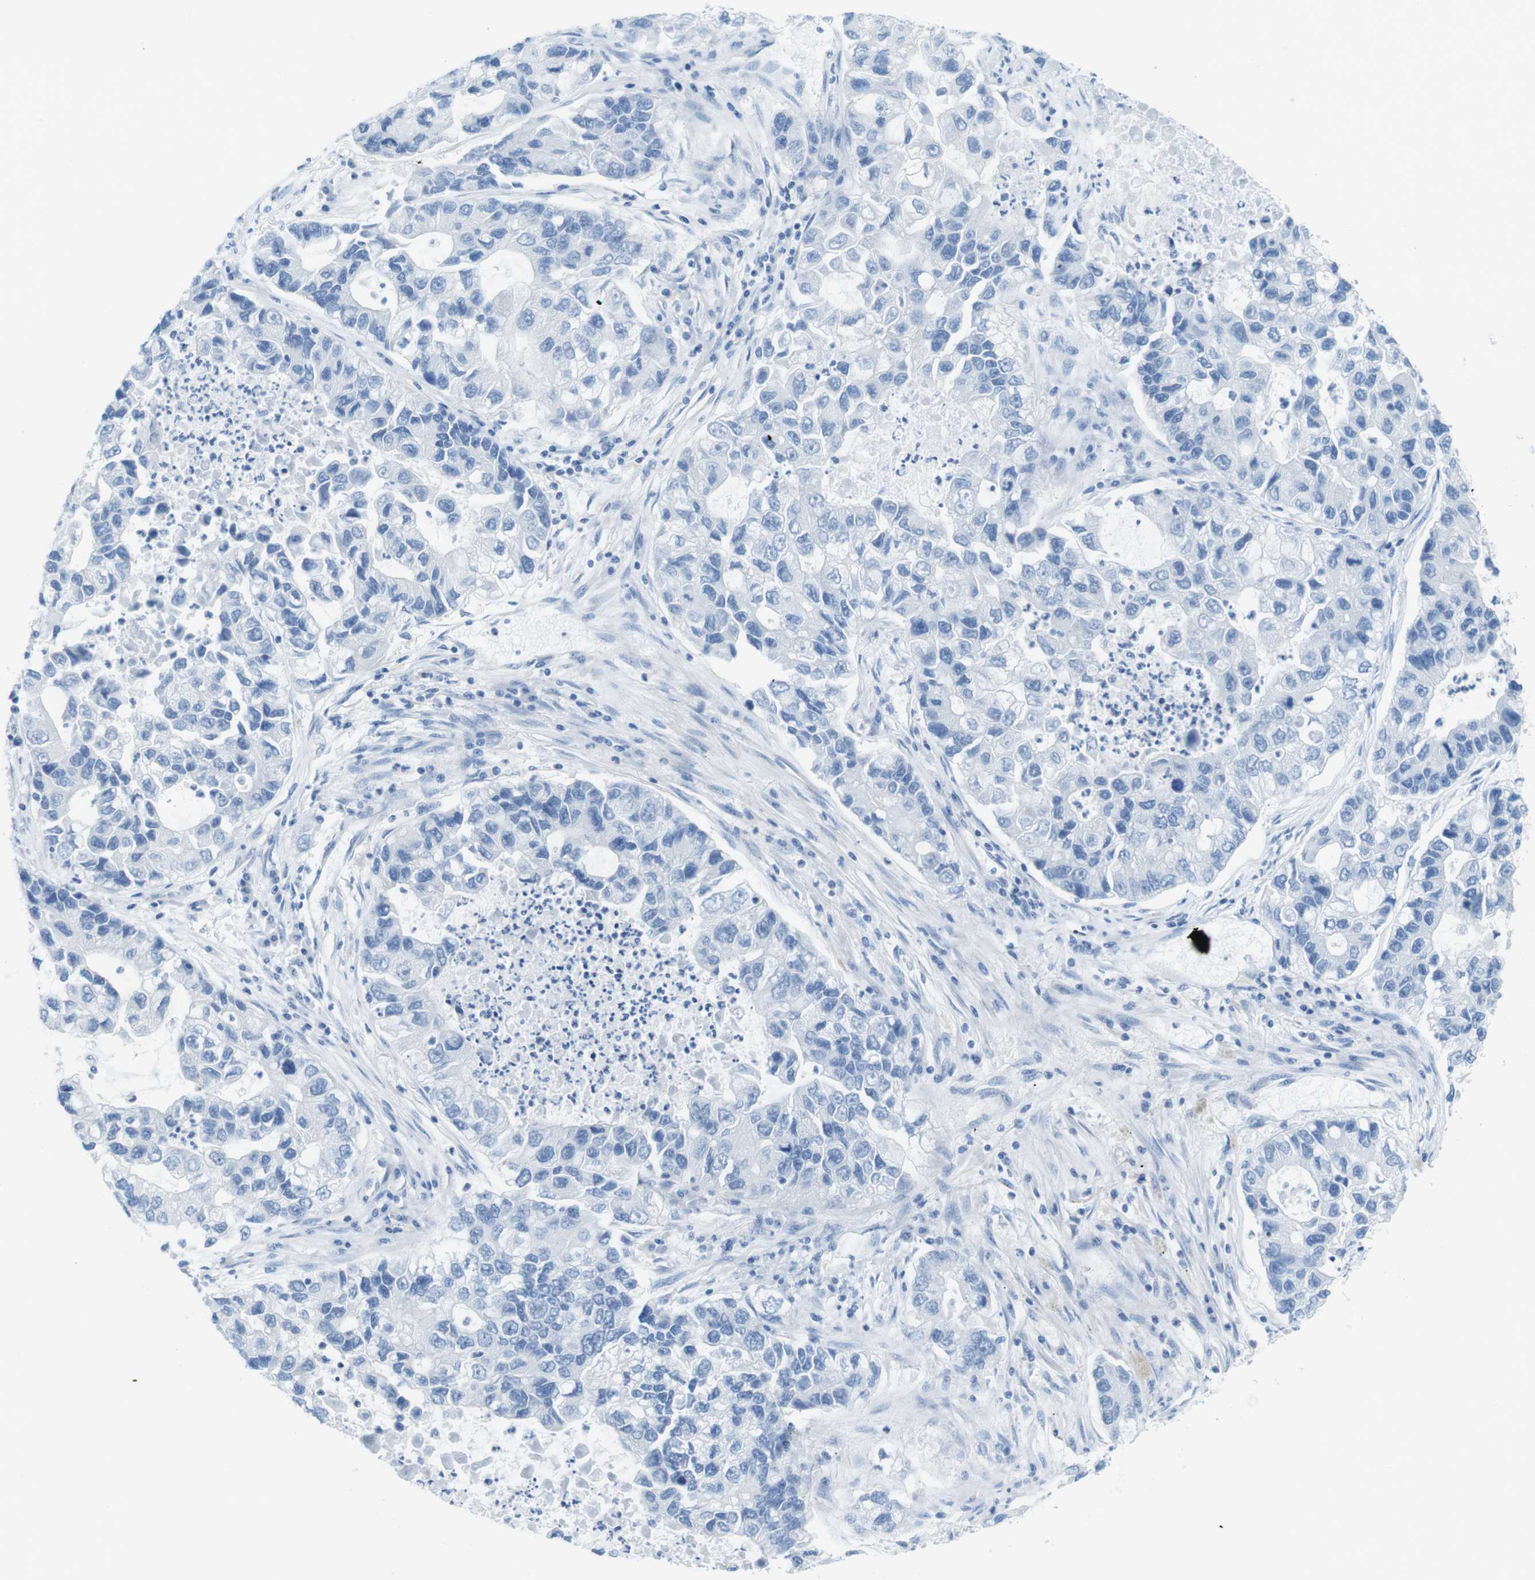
{"staining": {"intensity": "negative", "quantity": "none", "location": "none"}, "tissue": "lung cancer", "cell_type": "Tumor cells", "image_type": "cancer", "snomed": [{"axis": "morphology", "description": "Adenocarcinoma, NOS"}, {"axis": "topography", "description": "Lung"}], "caption": "IHC image of neoplastic tissue: human lung cancer (adenocarcinoma) stained with DAB exhibits no significant protein staining in tumor cells. The staining was performed using DAB to visualize the protein expression in brown, while the nuclei were stained in blue with hematoxylin (Magnification: 20x).", "gene": "ASIC5", "patient": {"sex": "female", "age": 51}}